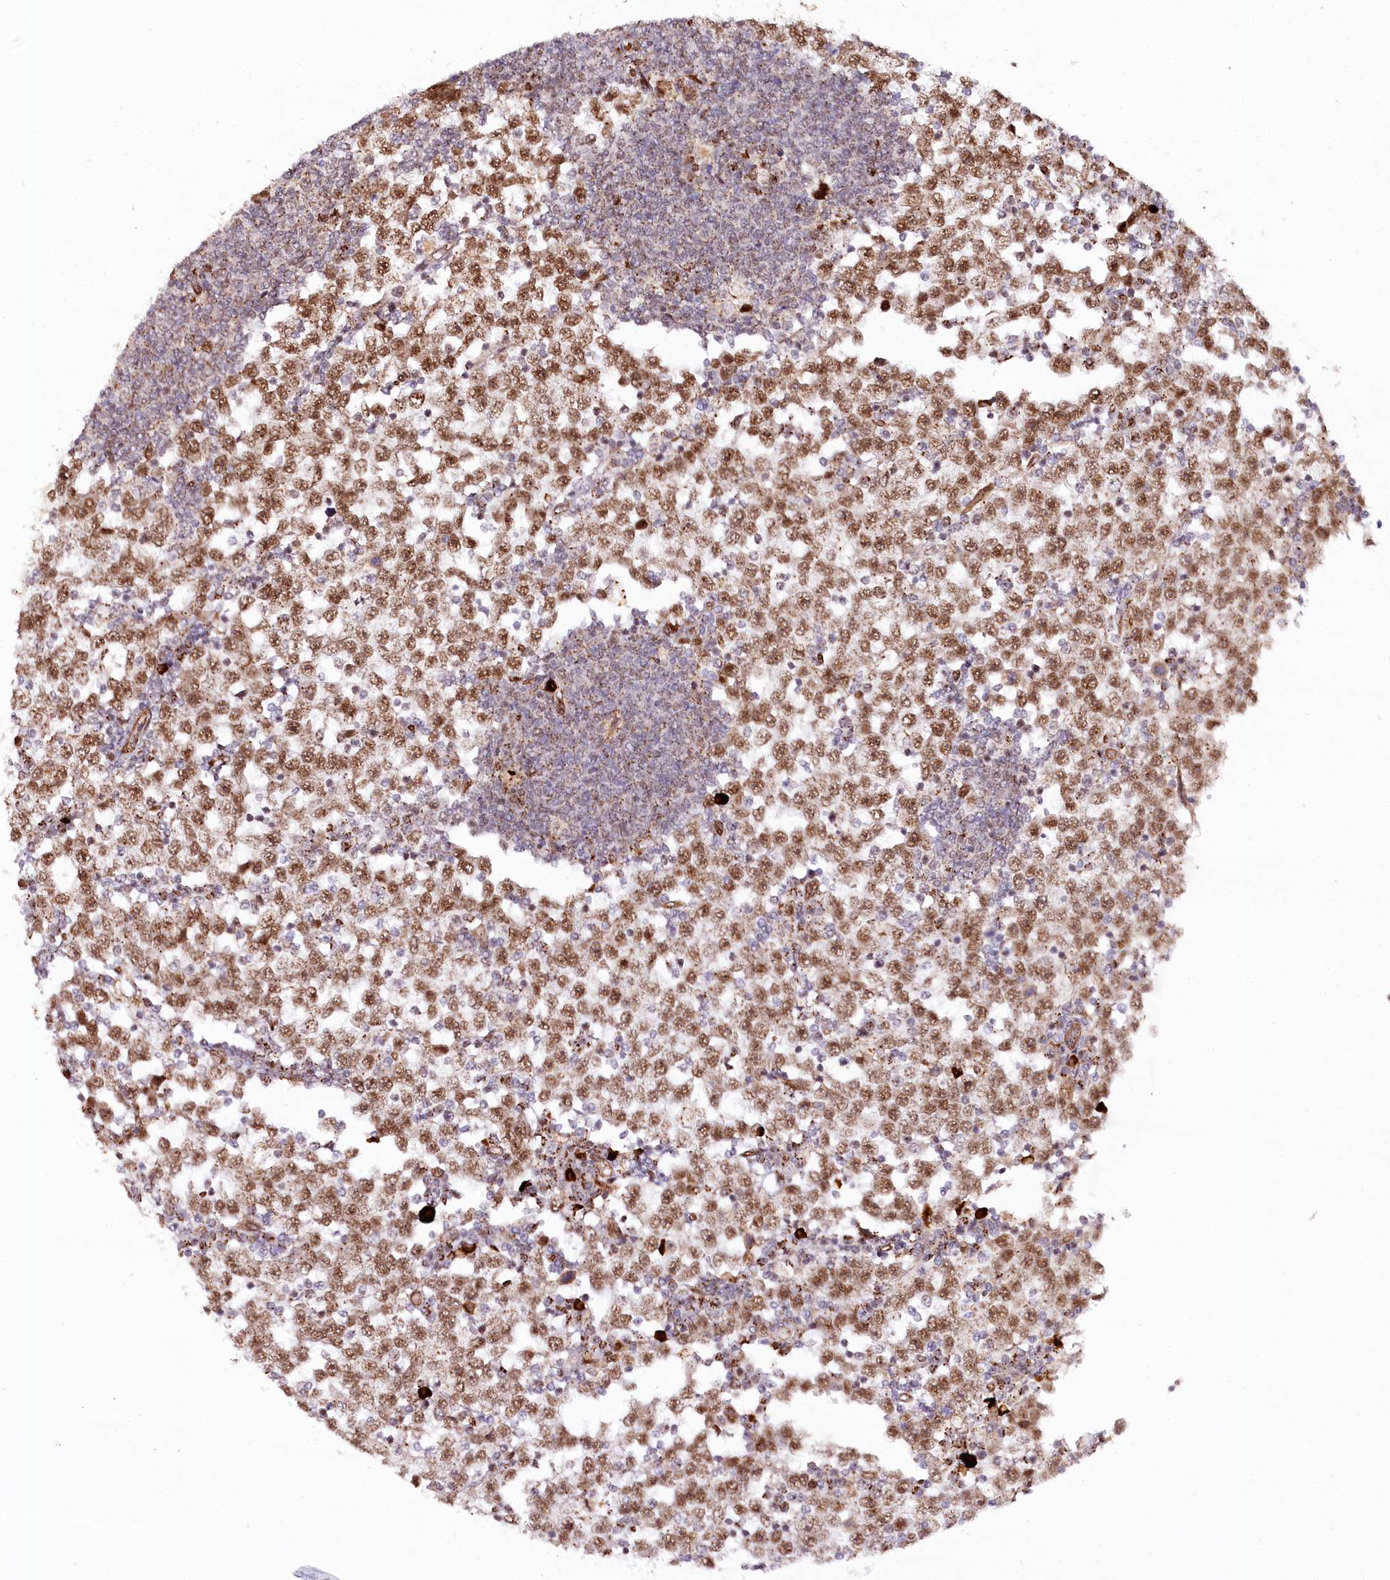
{"staining": {"intensity": "moderate", "quantity": ">75%", "location": "nuclear"}, "tissue": "testis cancer", "cell_type": "Tumor cells", "image_type": "cancer", "snomed": [{"axis": "morphology", "description": "Seminoma, NOS"}, {"axis": "topography", "description": "Testis"}], "caption": "The image exhibits staining of seminoma (testis), revealing moderate nuclear protein staining (brown color) within tumor cells.", "gene": "COPG1", "patient": {"sex": "male", "age": 65}}